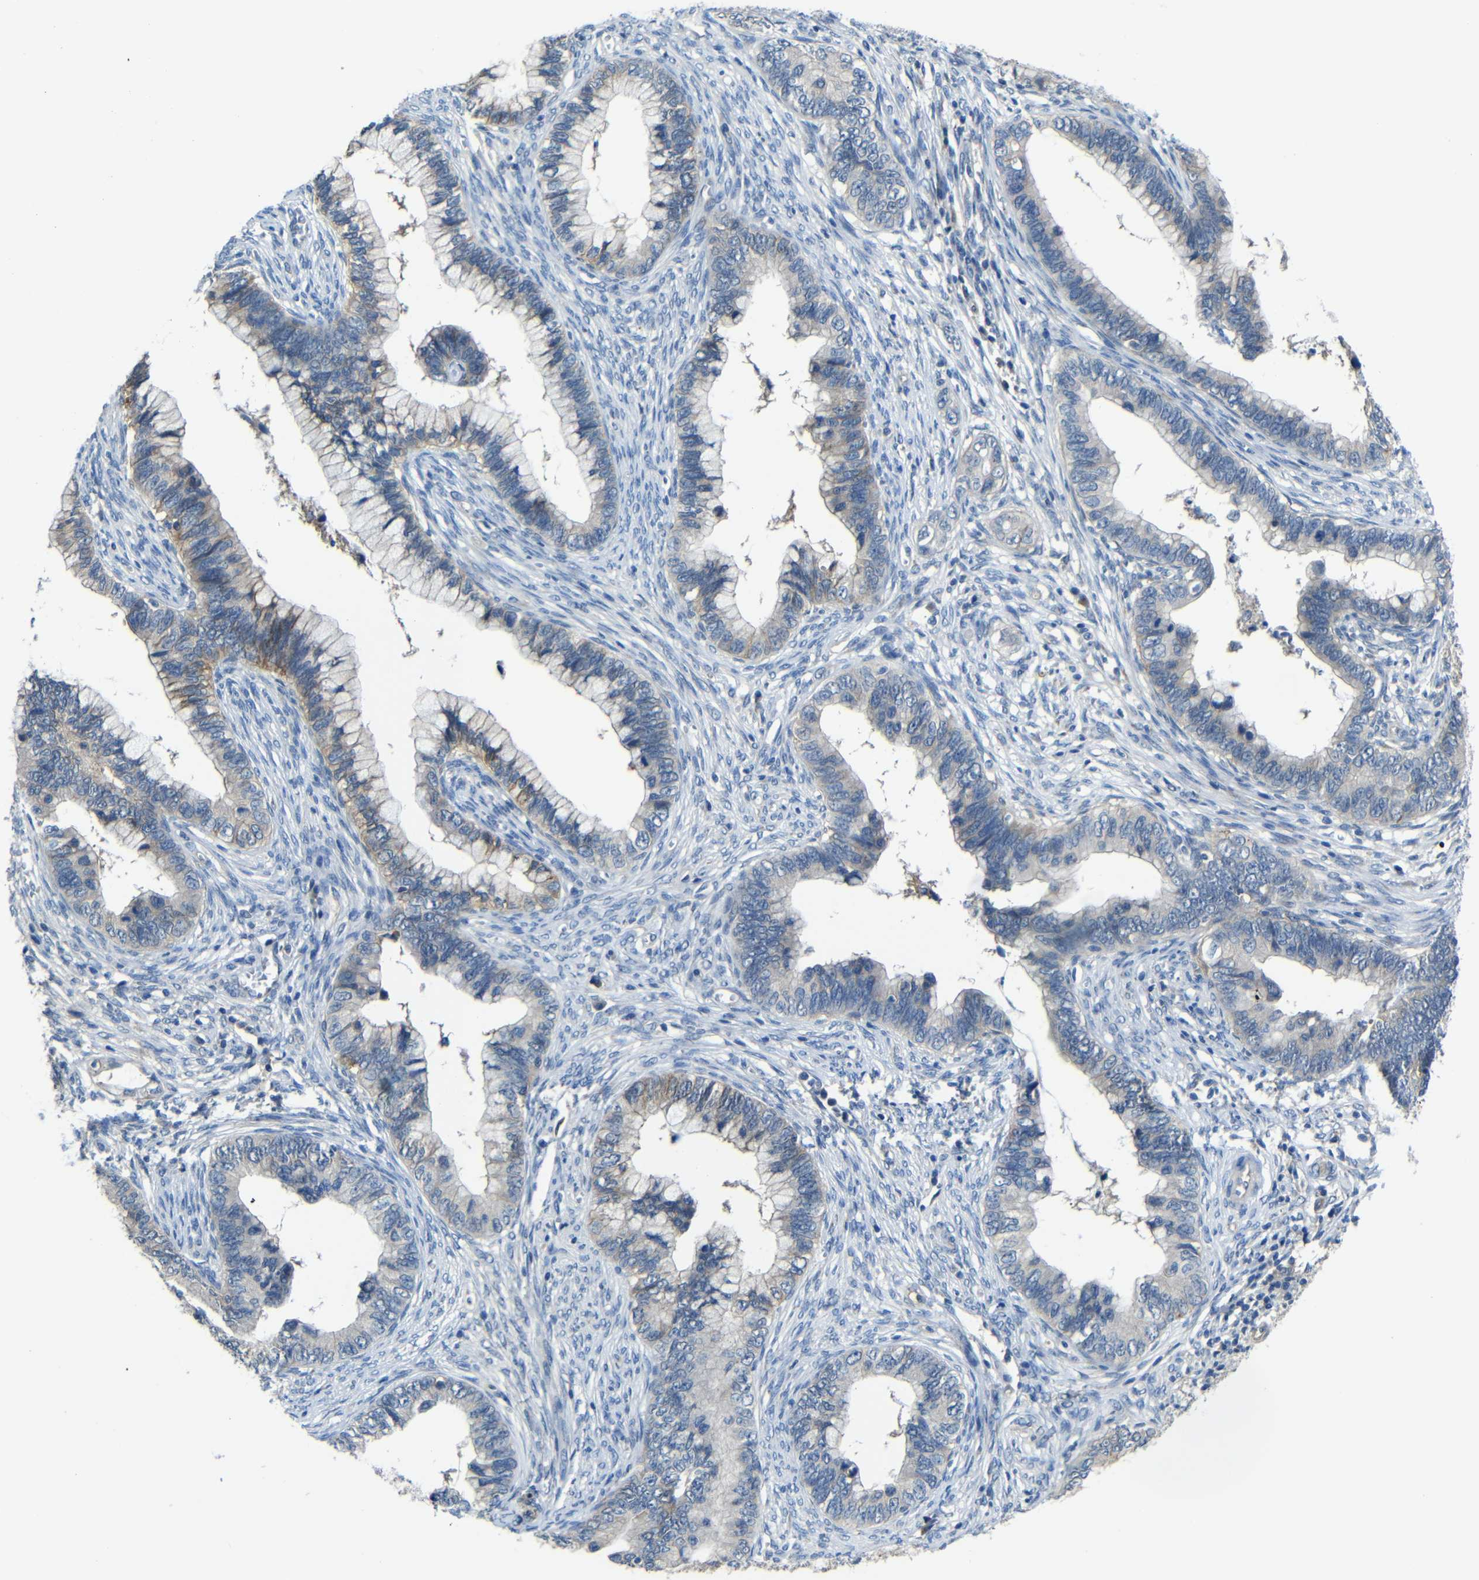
{"staining": {"intensity": "weak", "quantity": "<25%", "location": "cytoplasmic/membranous"}, "tissue": "cervical cancer", "cell_type": "Tumor cells", "image_type": "cancer", "snomed": [{"axis": "morphology", "description": "Adenocarcinoma, NOS"}, {"axis": "topography", "description": "Cervix"}], "caption": "Photomicrograph shows no significant protein expression in tumor cells of cervical cancer.", "gene": "ZNF90", "patient": {"sex": "female", "age": 44}}